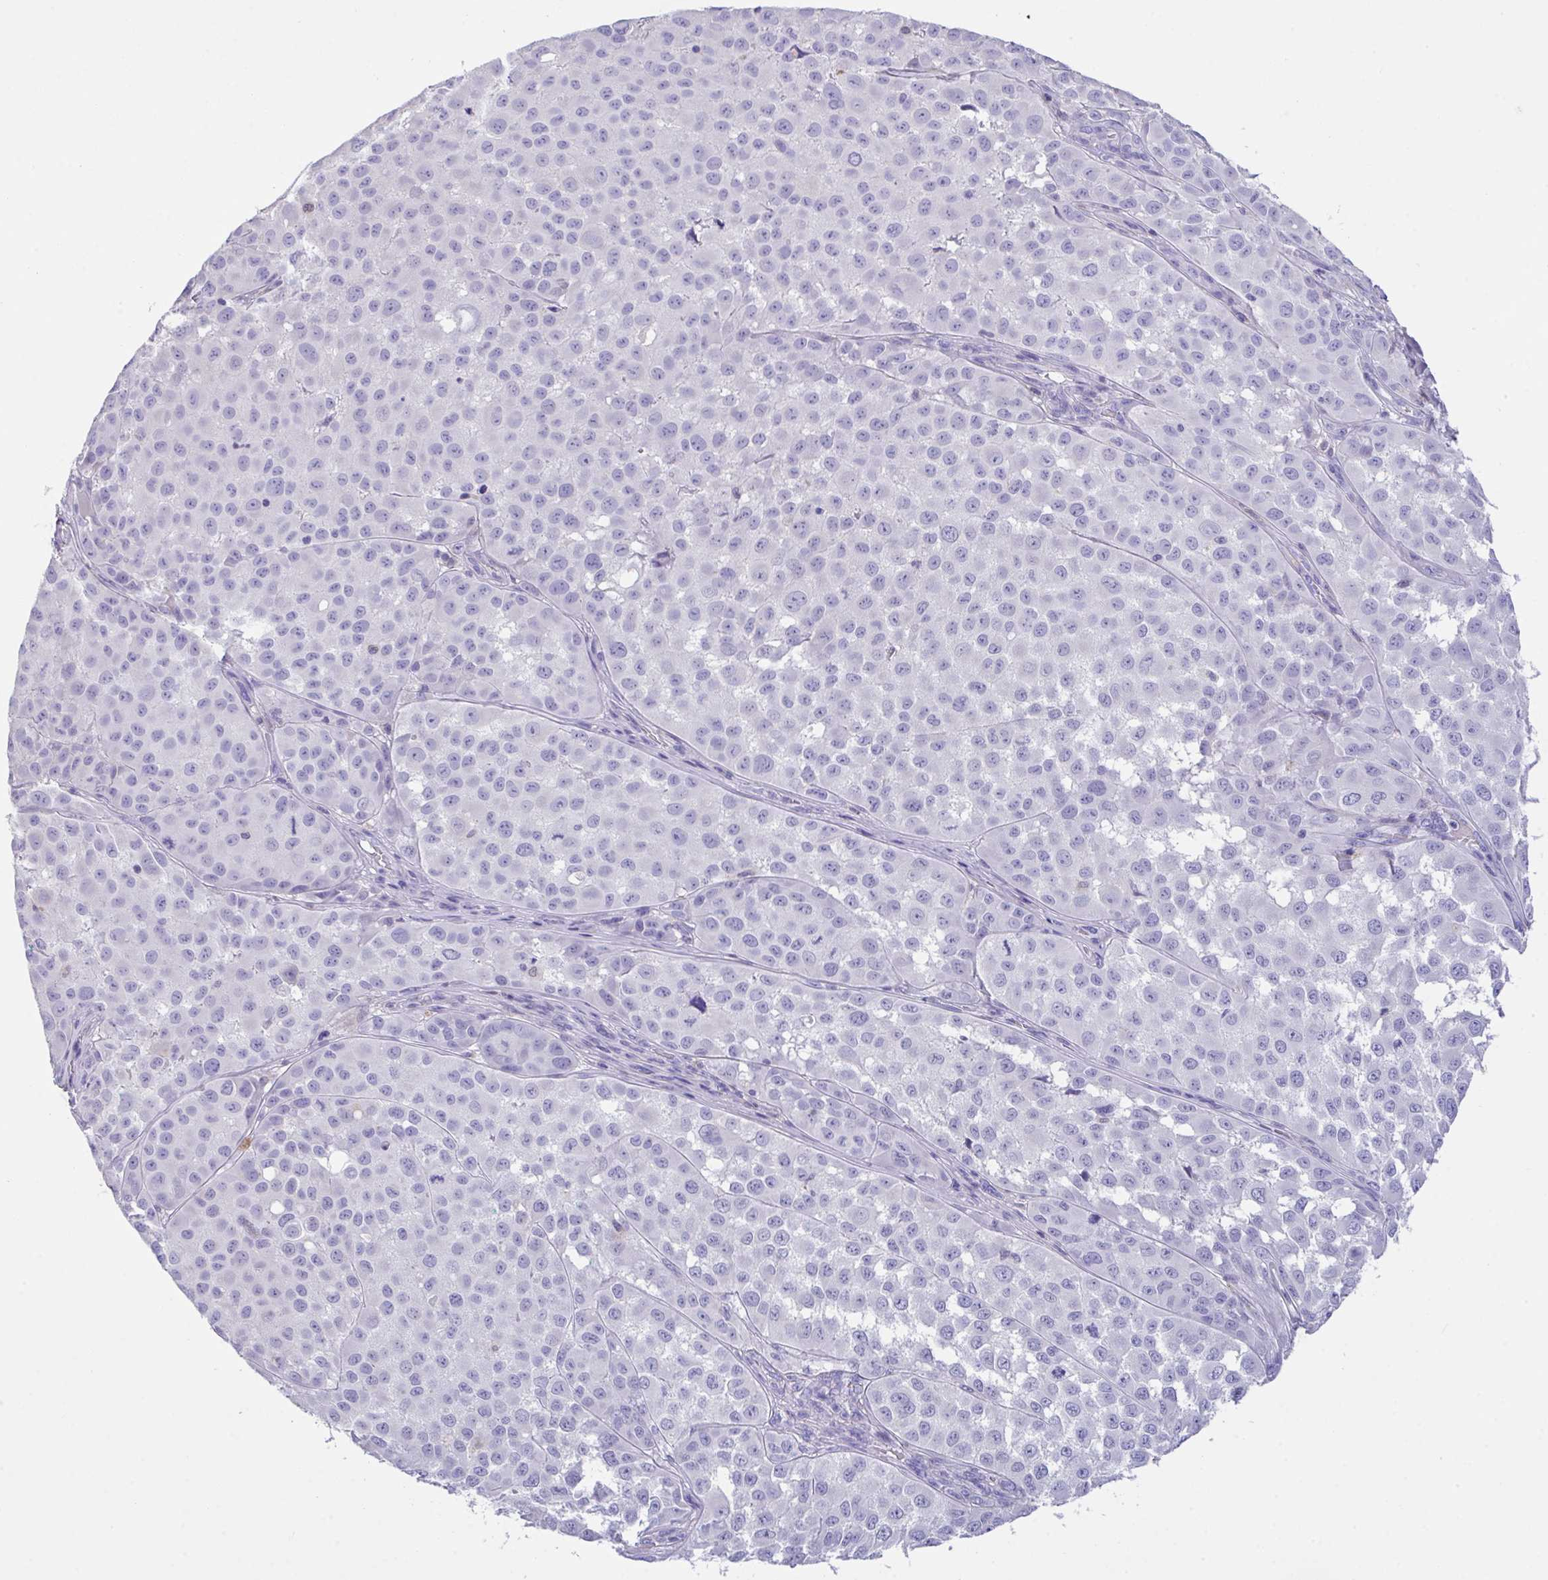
{"staining": {"intensity": "negative", "quantity": "none", "location": "none"}, "tissue": "melanoma", "cell_type": "Tumor cells", "image_type": "cancer", "snomed": [{"axis": "morphology", "description": "Malignant melanoma, NOS"}, {"axis": "topography", "description": "Skin"}], "caption": "This micrograph is of melanoma stained with IHC to label a protein in brown with the nuclei are counter-stained blue. There is no positivity in tumor cells. (Stains: DAB immunohistochemistry with hematoxylin counter stain, Microscopy: brightfield microscopy at high magnification).", "gene": "CA10", "patient": {"sex": "male", "age": 64}}